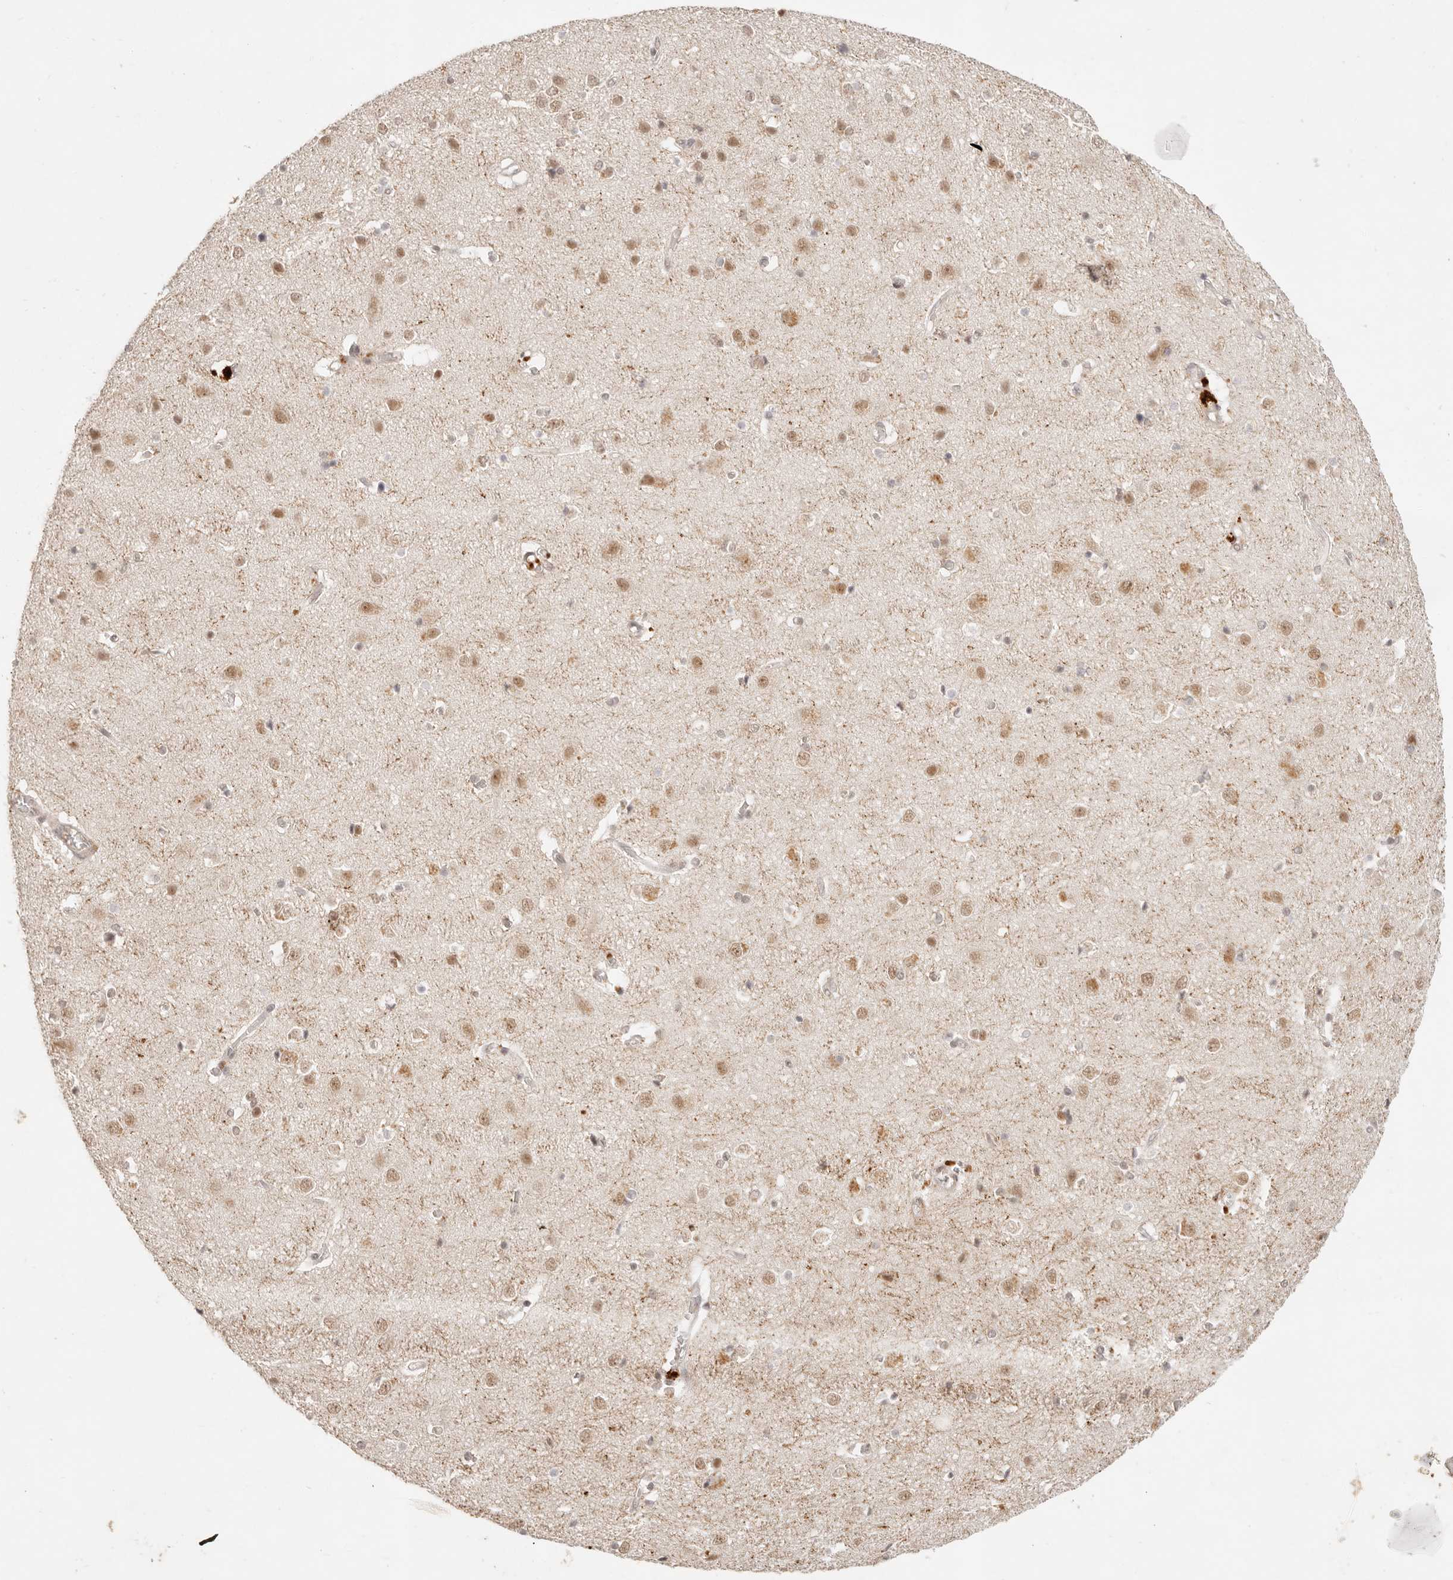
{"staining": {"intensity": "weak", "quantity": ">75%", "location": "cytoplasmic/membranous"}, "tissue": "cerebral cortex", "cell_type": "Endothelial cells", "image_type": "normal", "snomed": [{"axis": "morphology", "description": "Normal tissue, NOS"}, {"axis": "topography", "description": "Cerebral cortex"}], "caption": "Normal cerebral cortex shows weak cytoplasmic/membranous staining in about >75% of endothelial cells, visualized by immunohistochemistry. (DAB (3,3'-diaminobenzidine) = brown stain, brightfield microscopy at high magnification).", "gene": "GPR156", "patient": {"sex": "male", "age": 54}}